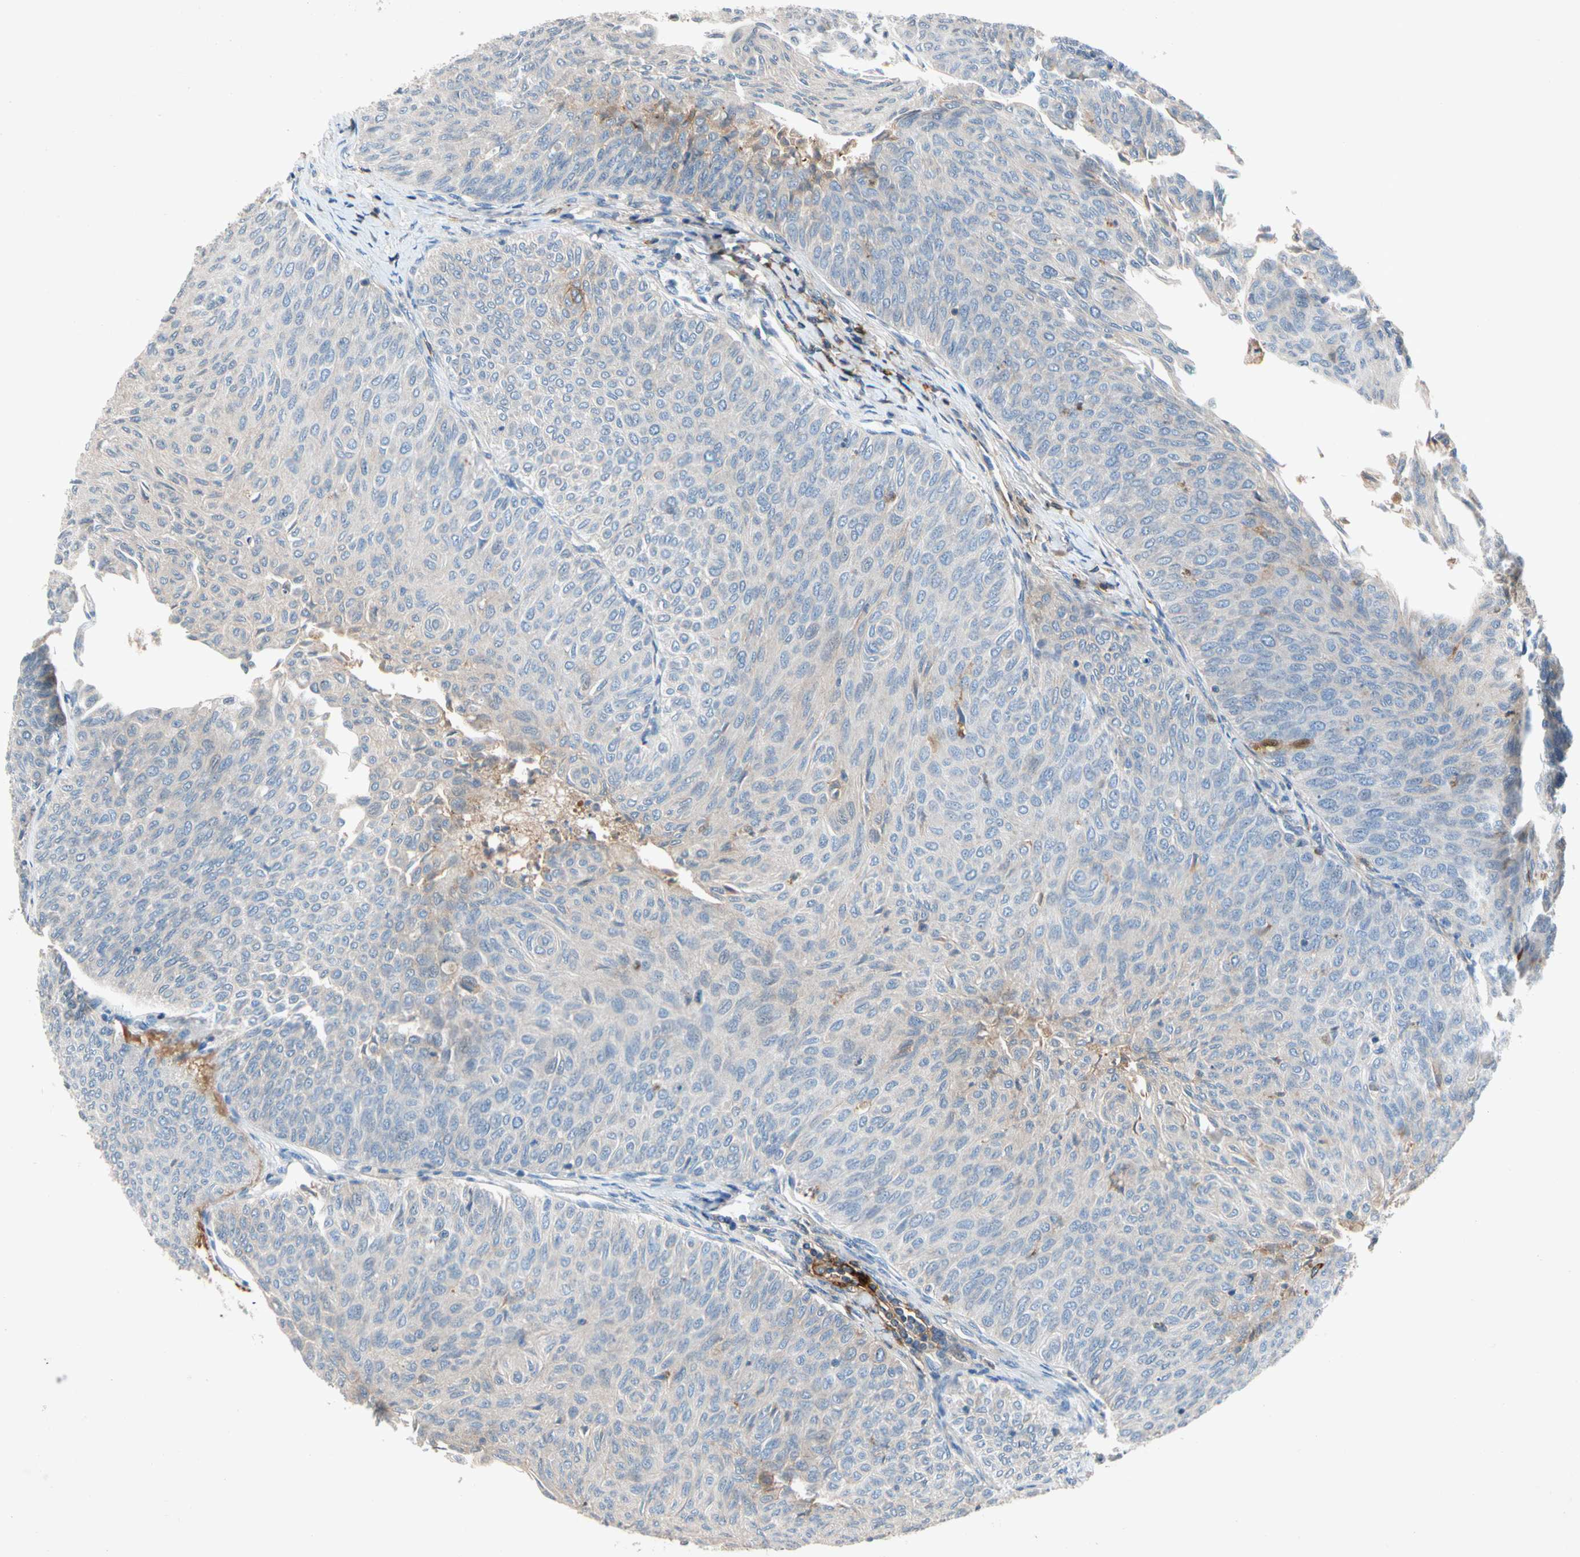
{"staining": {"intensity": "weak", "quantity": "25%-75%", "location": "cytoplasmic/membranous"}, "tissue": "urothelial cancer", "cell_type": "Tumor cells", "image_type": "cancer", "snomed": [{"axis": "morphology", "description": "Urothelial carcinoma, Low grade"}, {"axis": "topography", "description": "Urinary bladder"}], "caption": "IHC staining of urothelial carcinoma (low-grade), which demonstrates low levels of weak cytoplasmic/membranous staining in approximately 25%-75% of tumor cells indicating weak cytoplasmic/membranous protein staining. The staining was performed using DAB (brown) for protein detection and nuclei were counterstained in hematoxylin (blue).", "gene": "NDFIP2", "patient": {"sex": "male", "age": 78}}